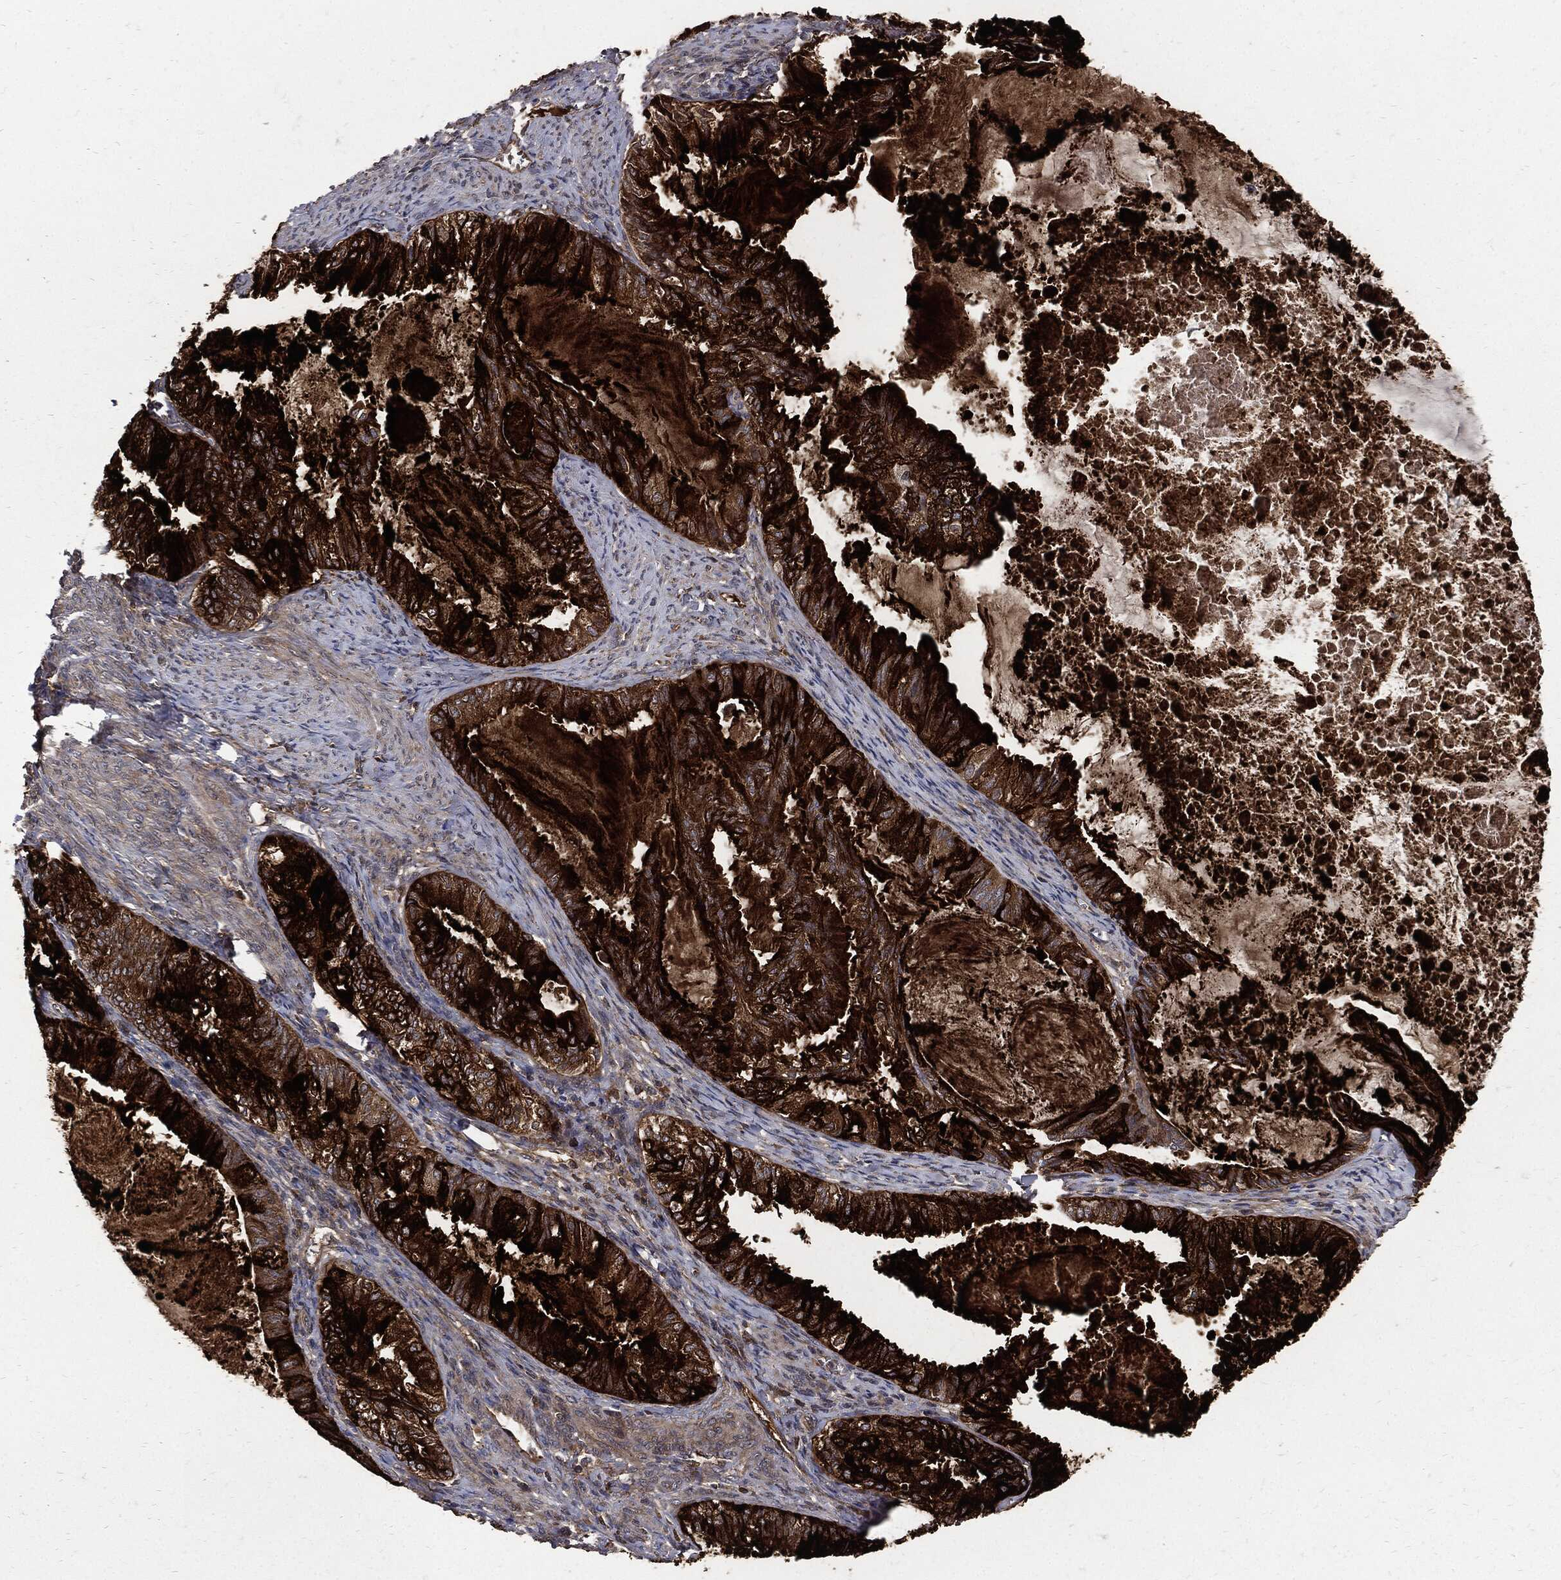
{"staining": {"intensity": "strong", "quantity": ">75%", "location": "cytoplasmic/membranous"}, "tissue": "endometrial cancer", "cell_type": "Tumor cells", "image_type": "cancer", "snomed": [{"axis": "morphology", "description": "Adenocarcinoma, NOS"}, {"axis": "topography", "description": "Endometrium"}], "caption": "An image showing strong cytoplasmic/membranous staining in about >75% of tumor cells in endometrial cancer, as visualized by brown immunohistochemical staining.", "gene": "CLU", "patient": {"sex": "female", "age": 86}}